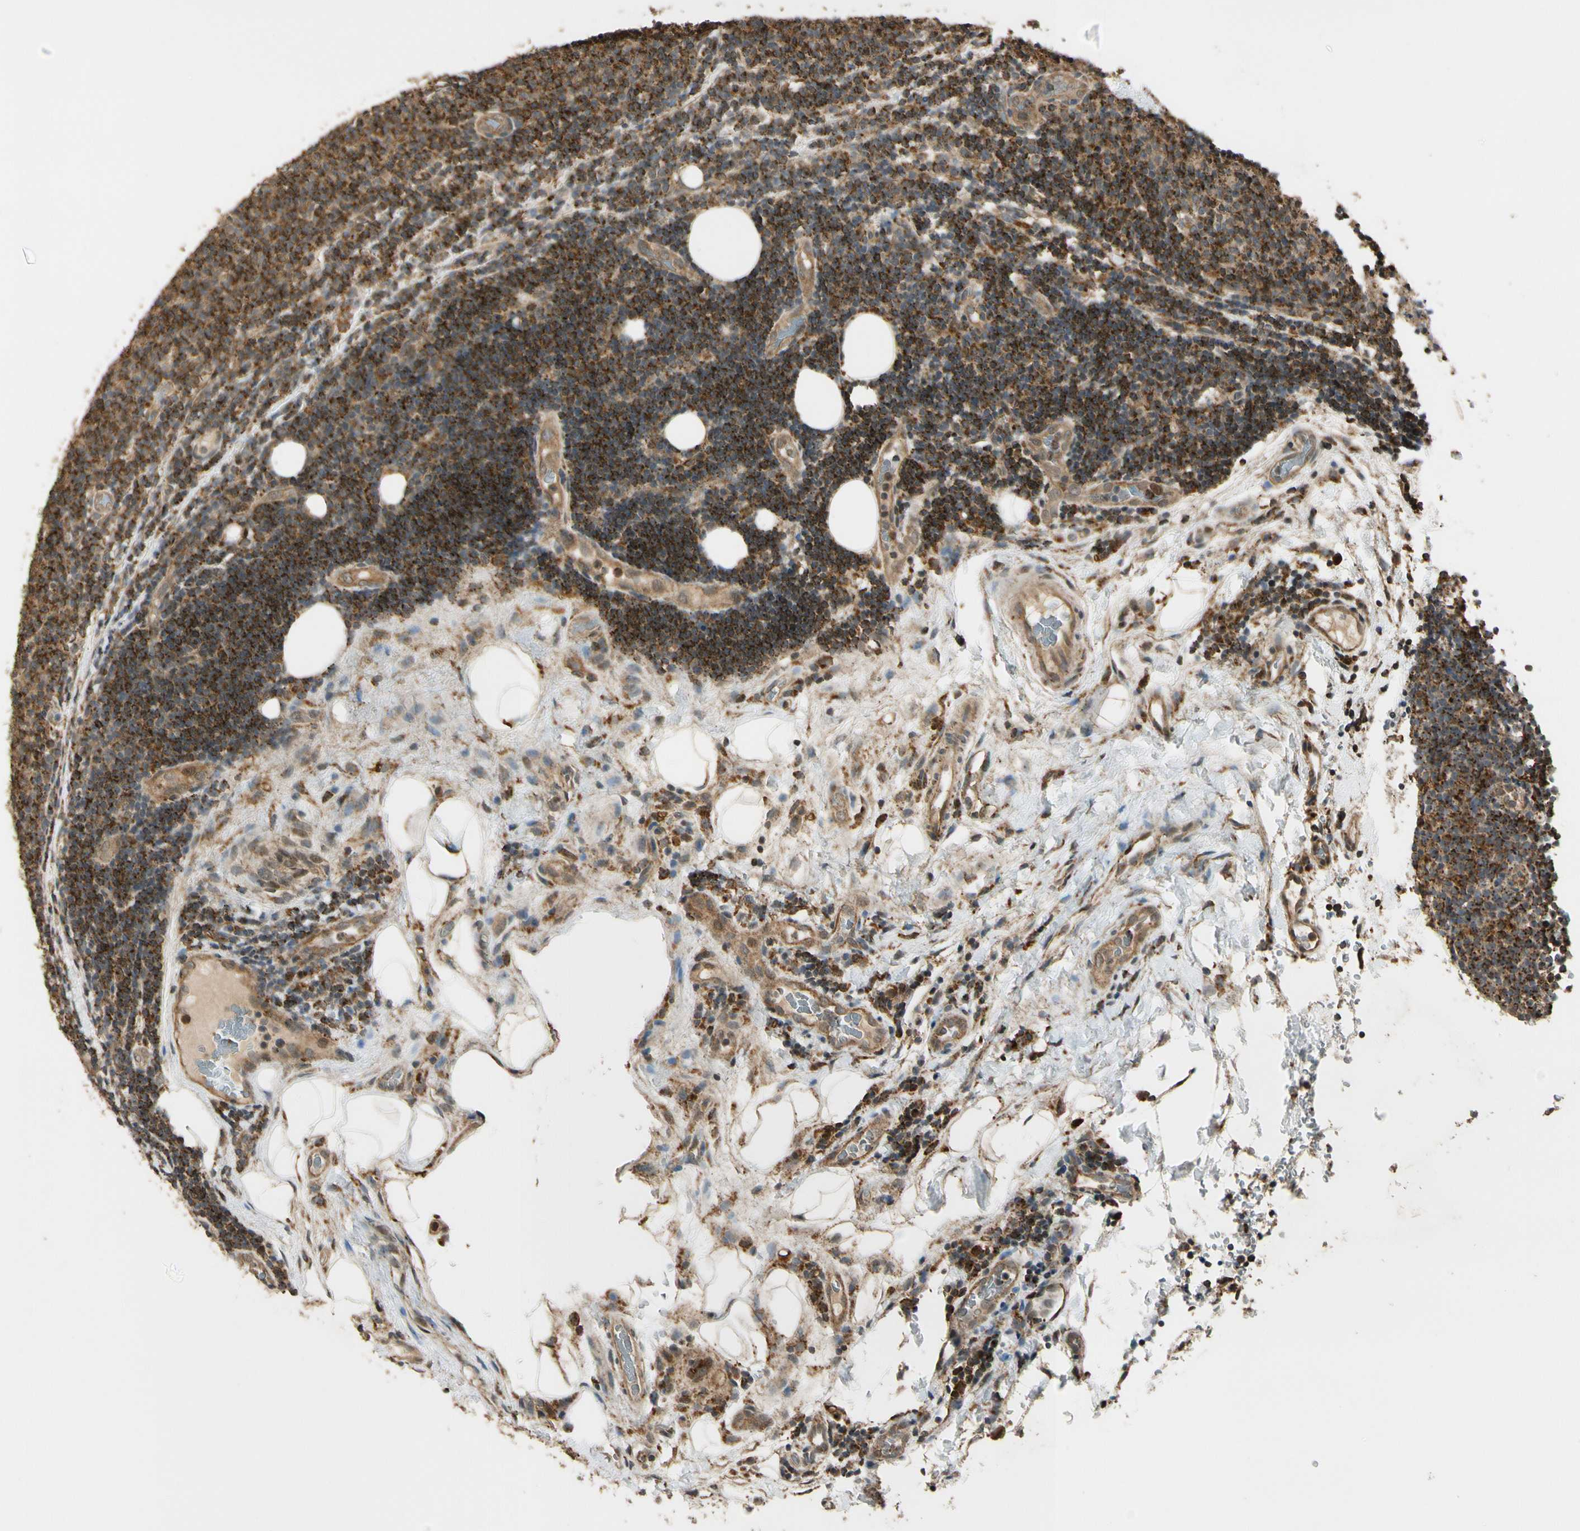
{"staining": {"intensity": "strong", "quantity": ">75%", "location": "cytoplasmic/membranous"}, "tissue": "lymphoma", "cell_type": "Tumor cells", "image_type": "cancer", "snomed": [{"axis": "morphology", "description": "Malignant lymphoma, non-Hodgkin's type, Low grade"}, {"axis": "topography", "description": "Lymph node"}], "caption": "Approximately >75% of tumor cells in malignant lymphoma, non-Hodgkin's type (low-grade) demonstrate strong cytoplasmic/membranous protein positivity as visualized by brown immunohistochemical staining.", "gene": "LAMTOR1", "patient": {"sex": "male", "age": 83}}